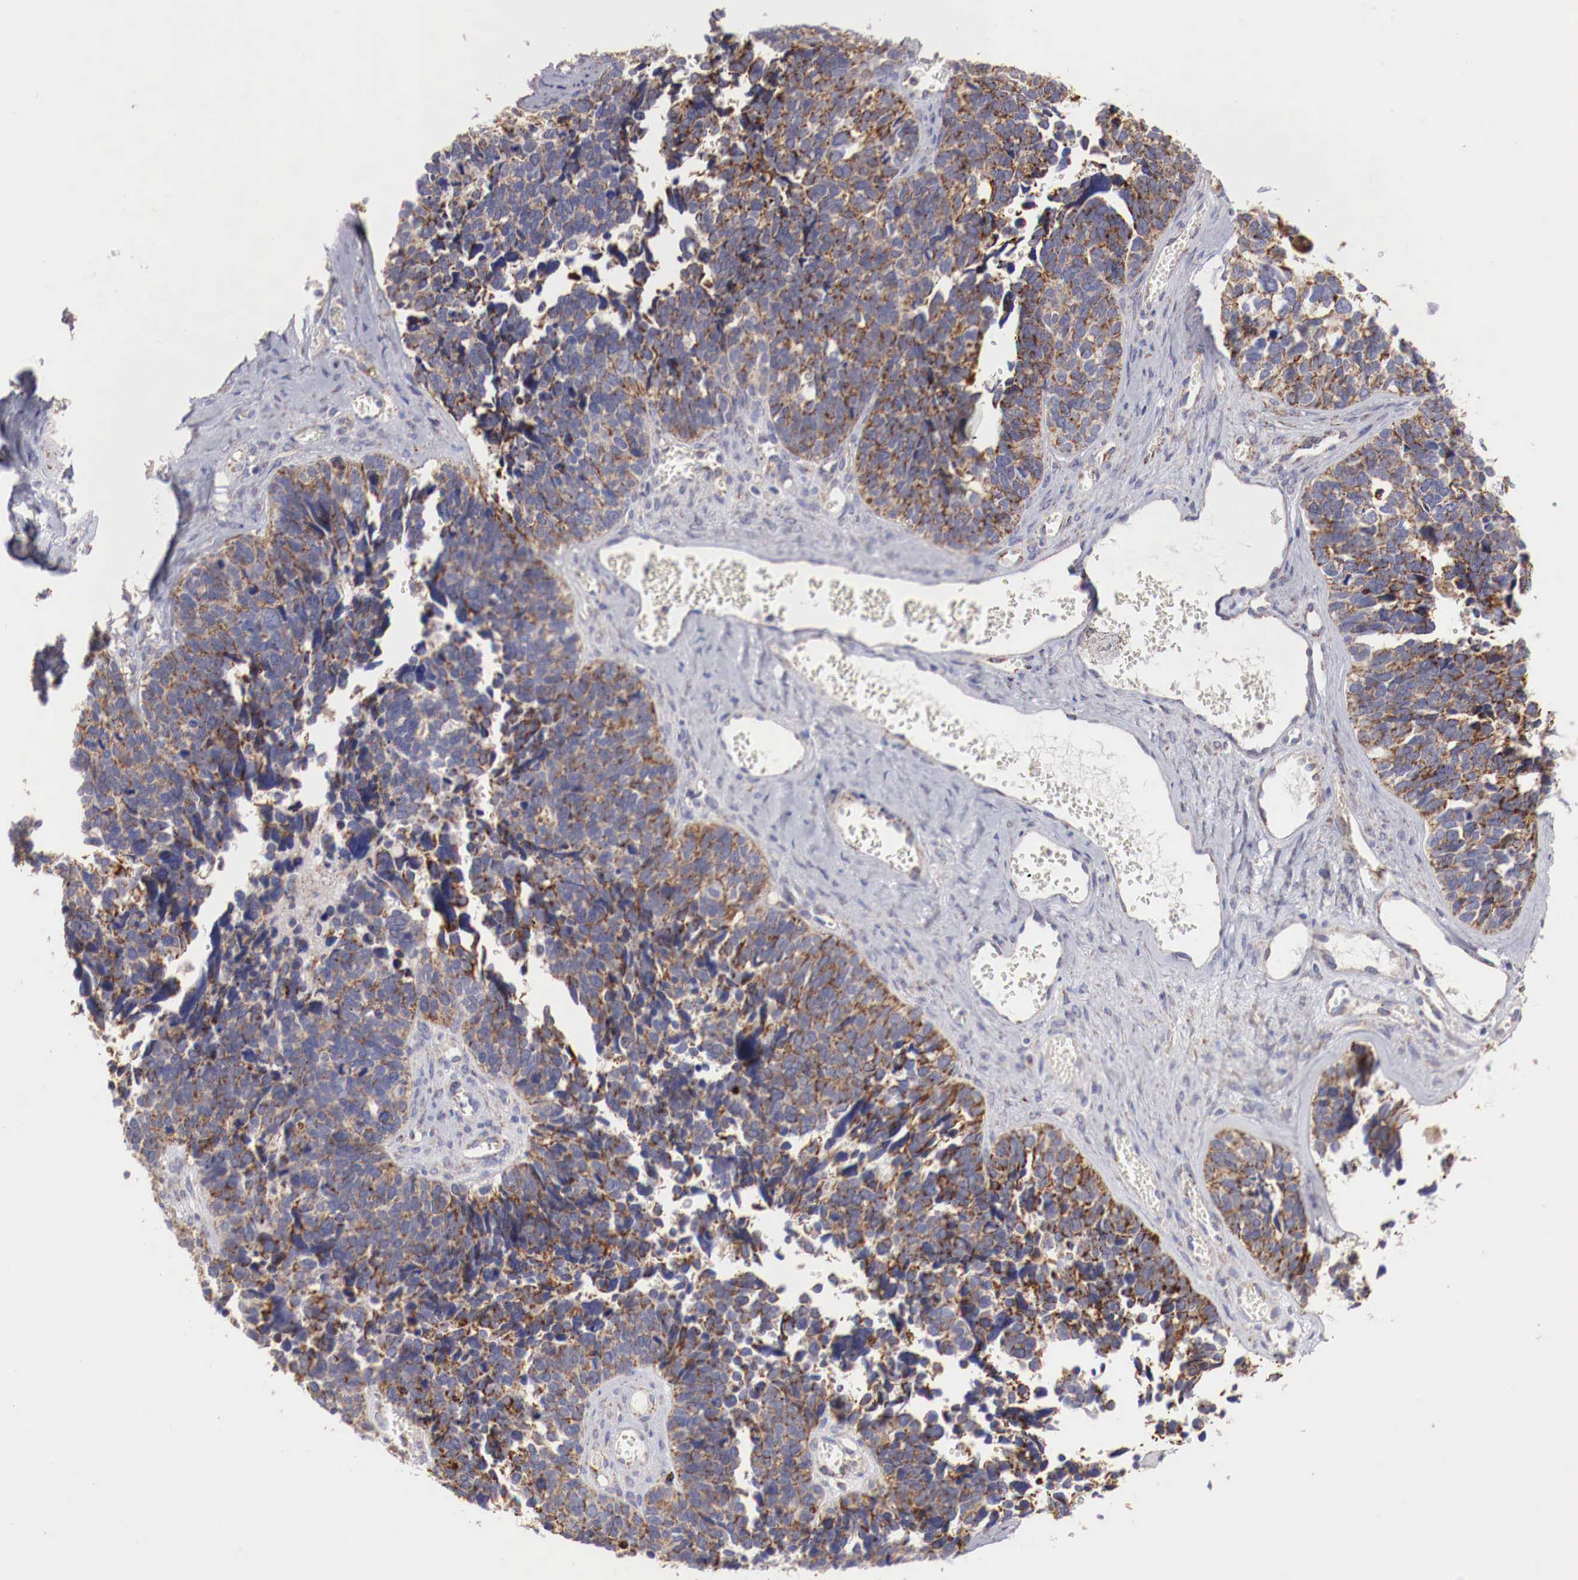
{"staining": {"intensity": "moderate", "quantity": ">75%", "location": "cytoplasmic/membranous"}, "tissue": "ovarian cancer", "cell_type": "Tumor cells", "image_type": "cancer", "snomed": [{"axis": "morphology", "description": "Cystadenocarcinoma, serous, NOS"}, {"axis": "topography", "description": "Ovary"}], "caption": "An image of human ovarian cancer stained for a protein shows moderate cytoplasmic/membranous brown staining in tumor cells.", "gene": "XPNPEP3", "patient": {"sex": "female", "age": 77}}